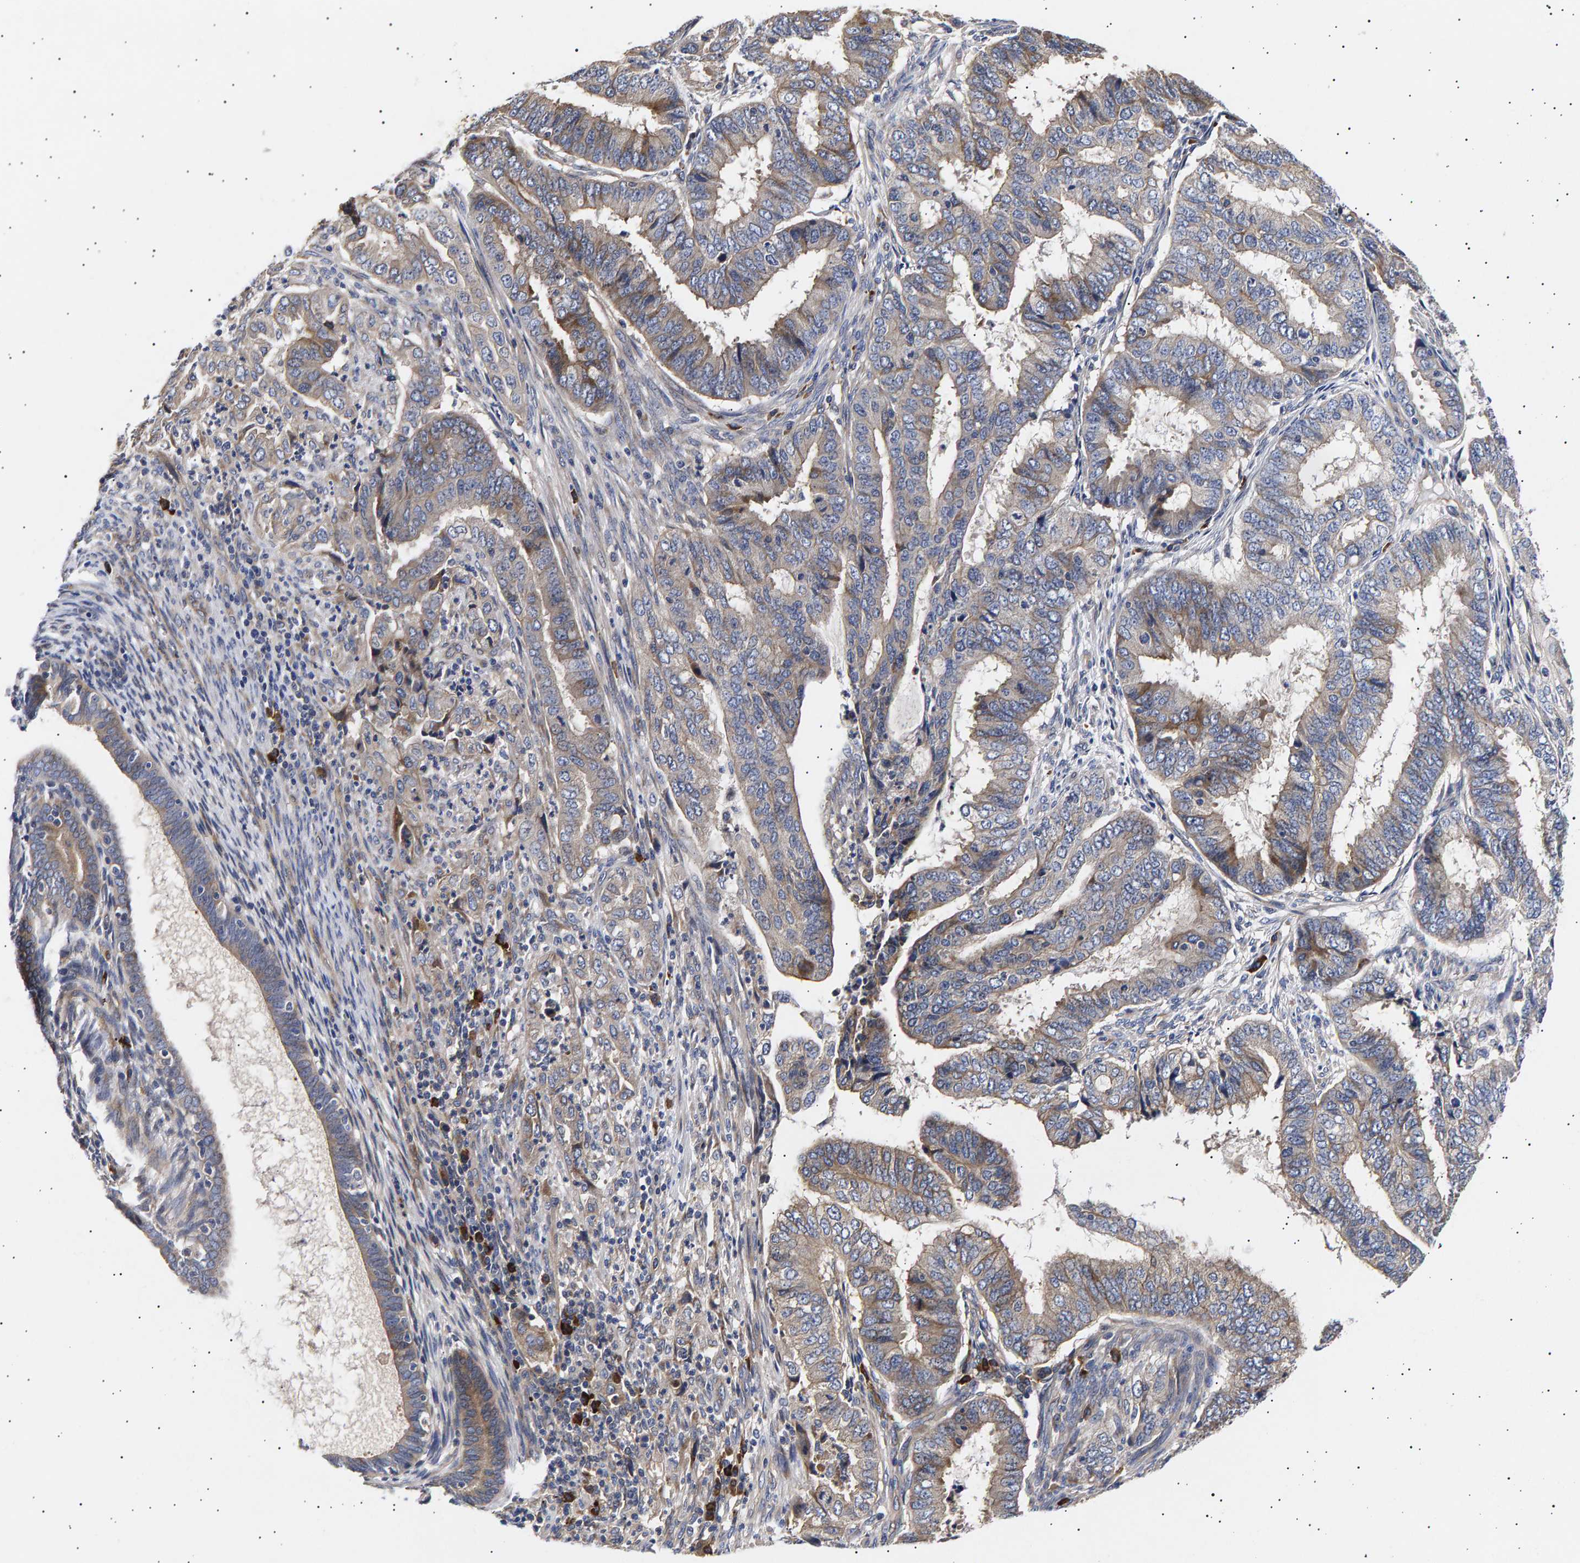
{"staining": {"intensity": "weak", "quantity": "25%-75%", "location": "cytoplasmic/membranous"}, "tissue": "endometrial cancer", "cell_type": "Tumor cells", "image_type": "cancer", "snomed": [{"axis": "morphology", "description": "Adenocarcinoma, NOS"}, {"axis": "topography", "description": "Endometrium"}], "caption": "A high-resolution image shows IHC staining of endometrial cancer (adenocarcinoma), which displays weak cytoplasmic/membranous positivity in approximately 25%-75% of tumor cells.", "gene": "ANKRD40", "patient": {"sex": "female", "age": 51}}